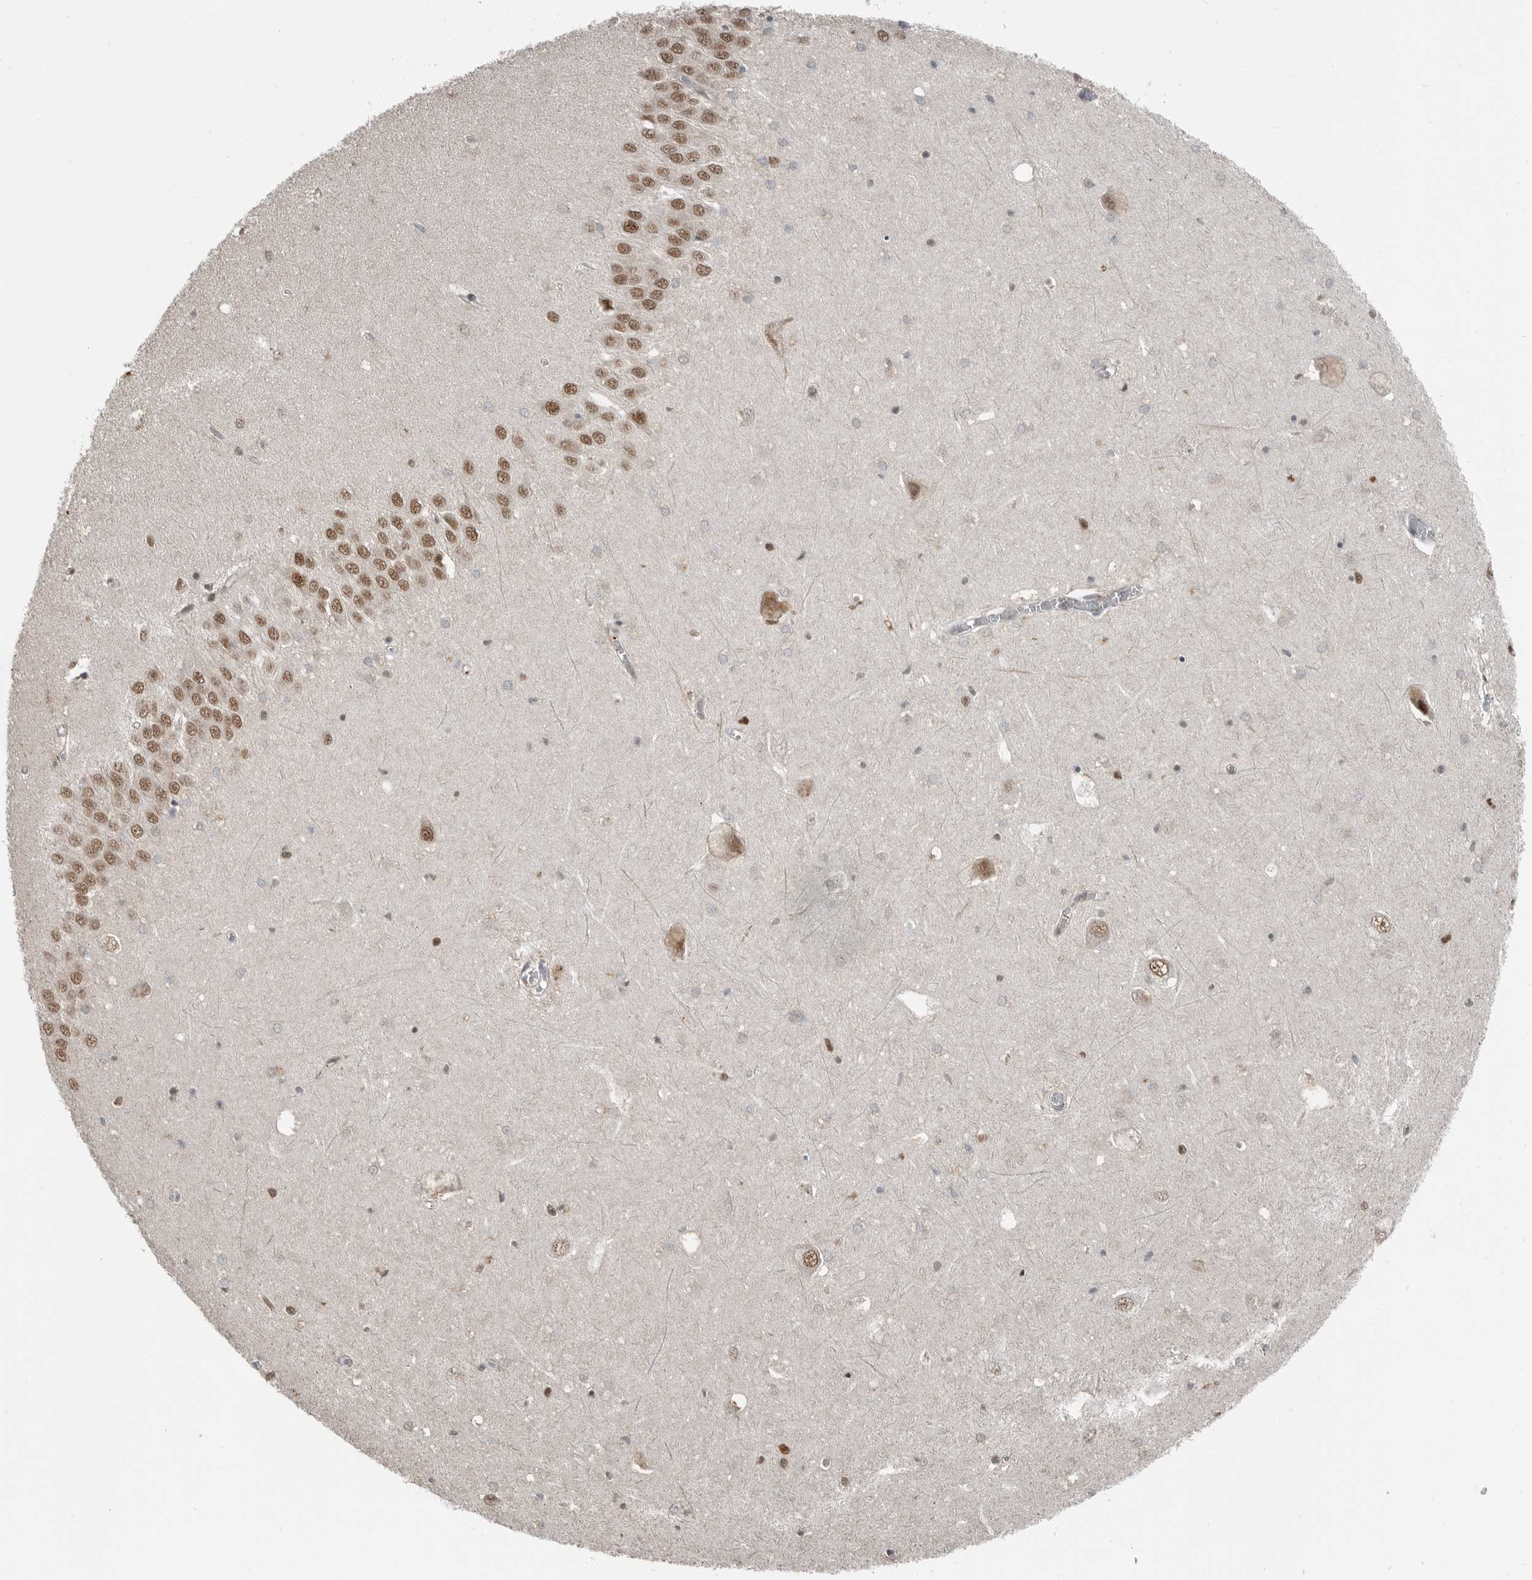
{"staining": {"intensity": "strong", "quantity": "<25%", "location": "cytoplasmic/membranous,nuclear"}, "tissue": "hippocampus", "cell_type": "Glial cells", "image_type": "normal", "snomed": [{"axis": "morphology", "description": "Normal tissue, NOS"}, {"axis": "topography", "description": "Hippocampus"}], "caption": "DAB (3,3'-diaminobenzidine) immunohistochemical staining of normal human hippocampus reveals strong cytoplasmic/membranous,nuclear protein positivity in approximately <25% of glial cells. (DAB (3,3'-diaminobenzidine) IHC with brightfield microscopy, high magnification).", "gene": "BLZF1", "patient": {"sex": "male", "age": 70}}